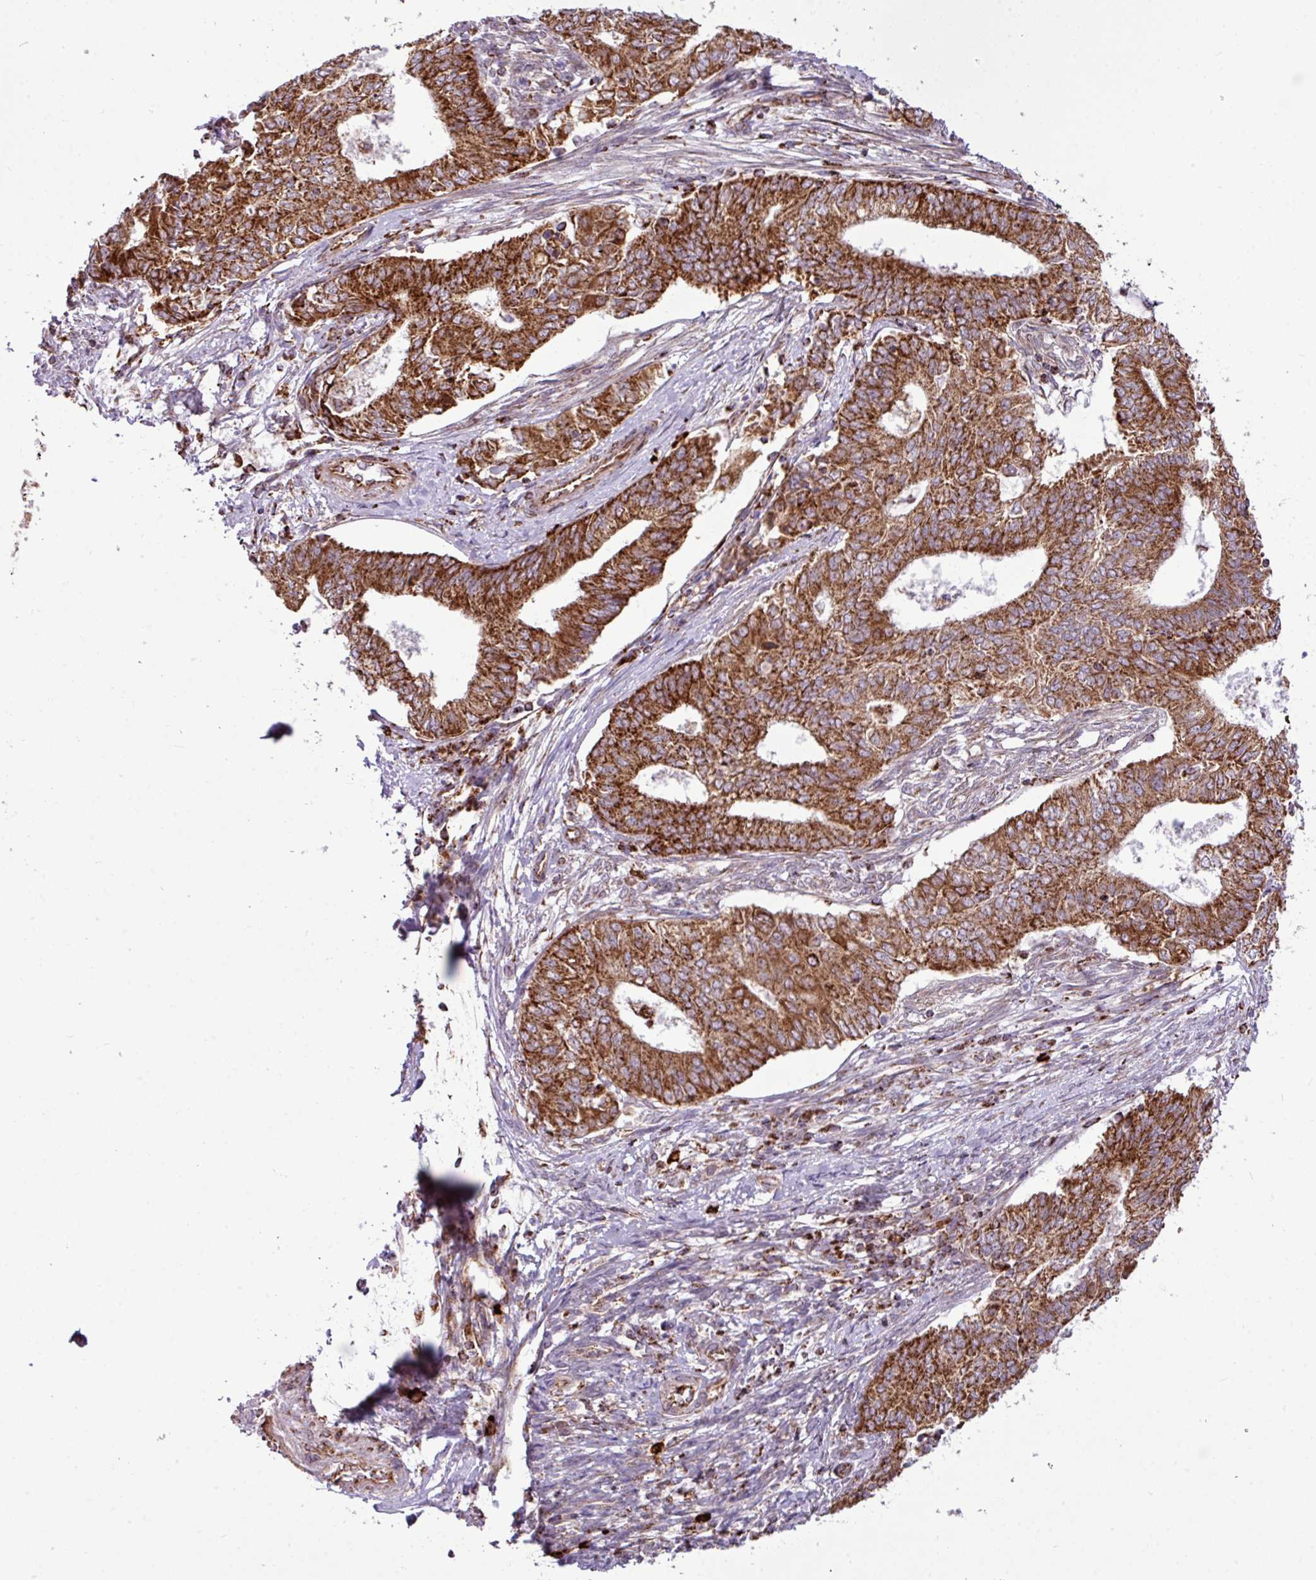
{"staining": {"intensity": "strong", "quantity": ">75%", "location": "cytoplasmic/membranous"}, "tissue": "endometrial cancer", "cell_type": "Tumor cells", "image_type": "cancer", "snomed": [{"axis": "morphology", "description": "Adenocarcinoma, NOS"}, {"axis": "topography", "description": "Endometrium"}], "caption": "Endometrial cancer was stained to show a protein in brown. There is high levels of strong cytoplasmic/membranous expression in about >75% of tumor cells. The staining was performed using DAB (3,3'-diaminobenzidine) to visualize the protein expression in brown, while the nuclei were stained in blue with hematoxylin (Magnification: 20x).", "gene": "ZNF569", "patient": {"sex": "female", "age": 62}}